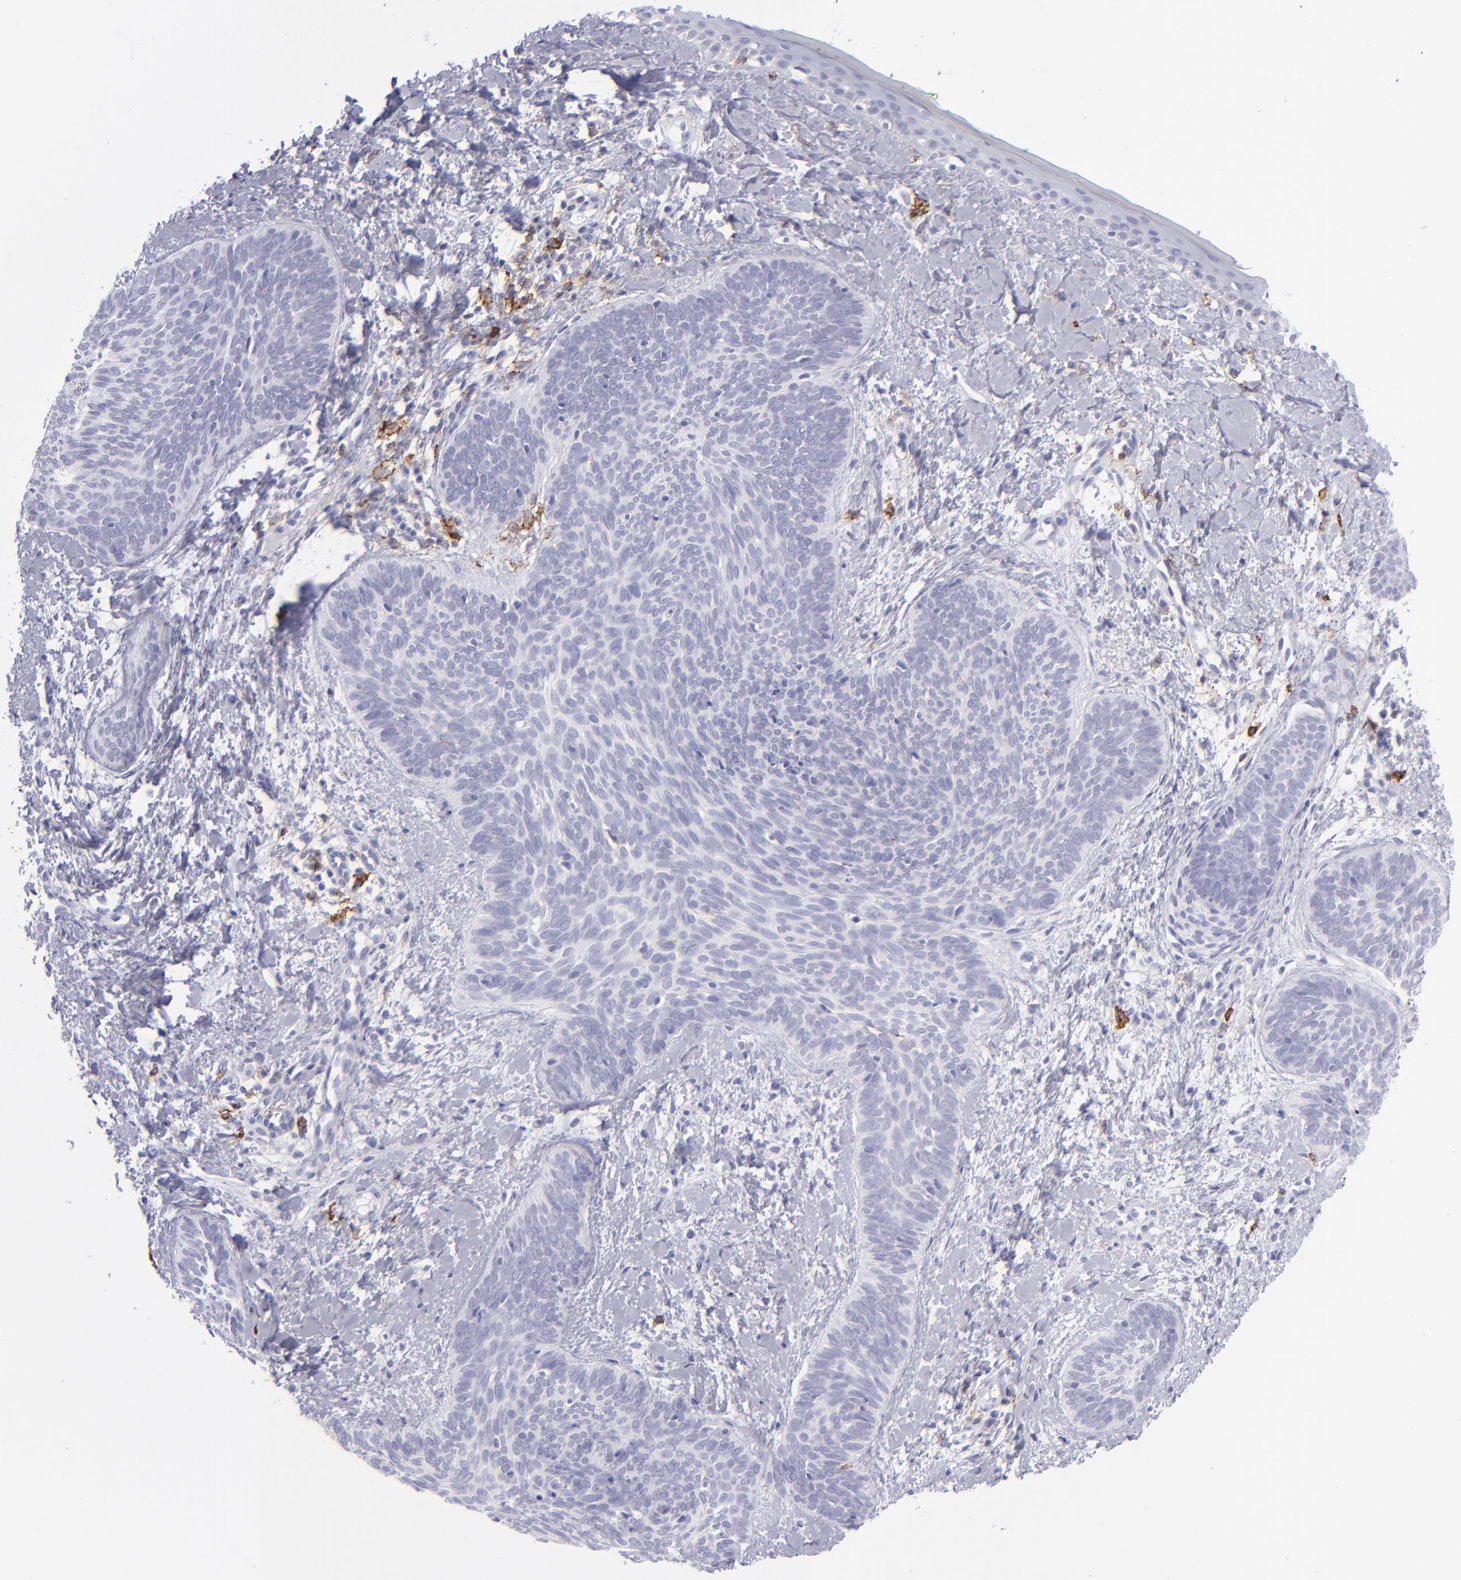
{"staining": {"intensity": "negative", "quantity": "none", "location": "none"}, "tissue": "skin cancer", "cell_type": "Tumor cells", "image_type": "cancer", "snomed": [{"axis": "morphology", "description": "Basal cell carcinoma"}, {"axis": "topography", "description": "Skin"}], "caption": "An immunohistochemistry micrograph of skin basal cell carcinoma is shown. There is no staining in tumor cells of skin basal cell carcinoma.", "gene": "SELPLG", "patient": {"sex": "female", "age": 81}}